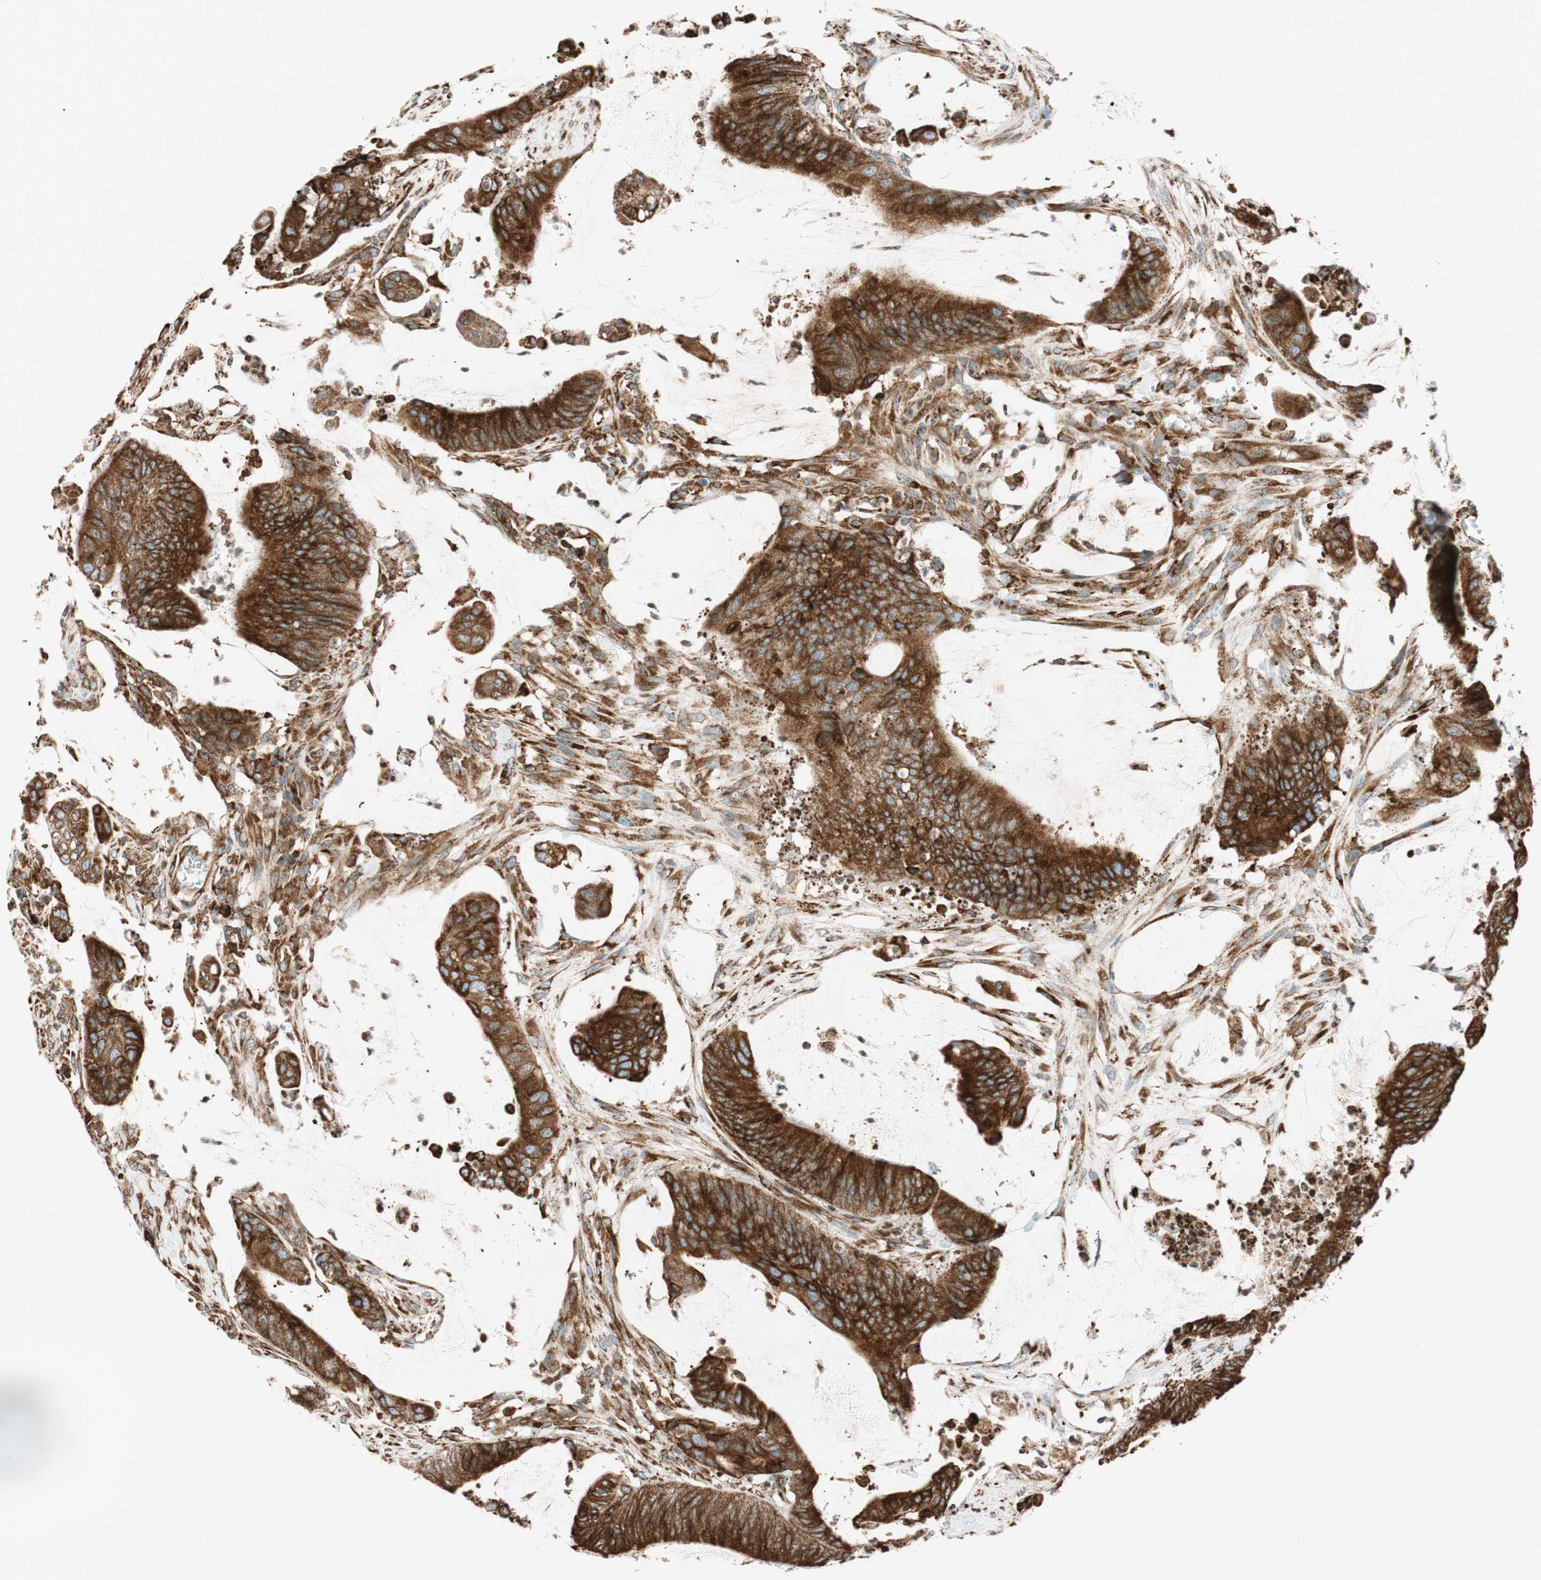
{"staining": {"intensity": "strong", "quantity": ">75%", "location": "cytoplasmic/membranous"}, "tissue": "colorectal cancer", "cell_type": "Tumor cells", "image_type": "cancer", "snomed": [{"axis": "morphology", "description": "Adenocarcinoma, NOS"}, {"axis": "topography", "description": "Rectum"}], "caption": "Strong cytoplasmic/membranous protein staining is identified in about >75% of tumor cells in colorectal cancer.", "gene": "PRKCSH", "patient": {"sex": "female", "age": 66}}